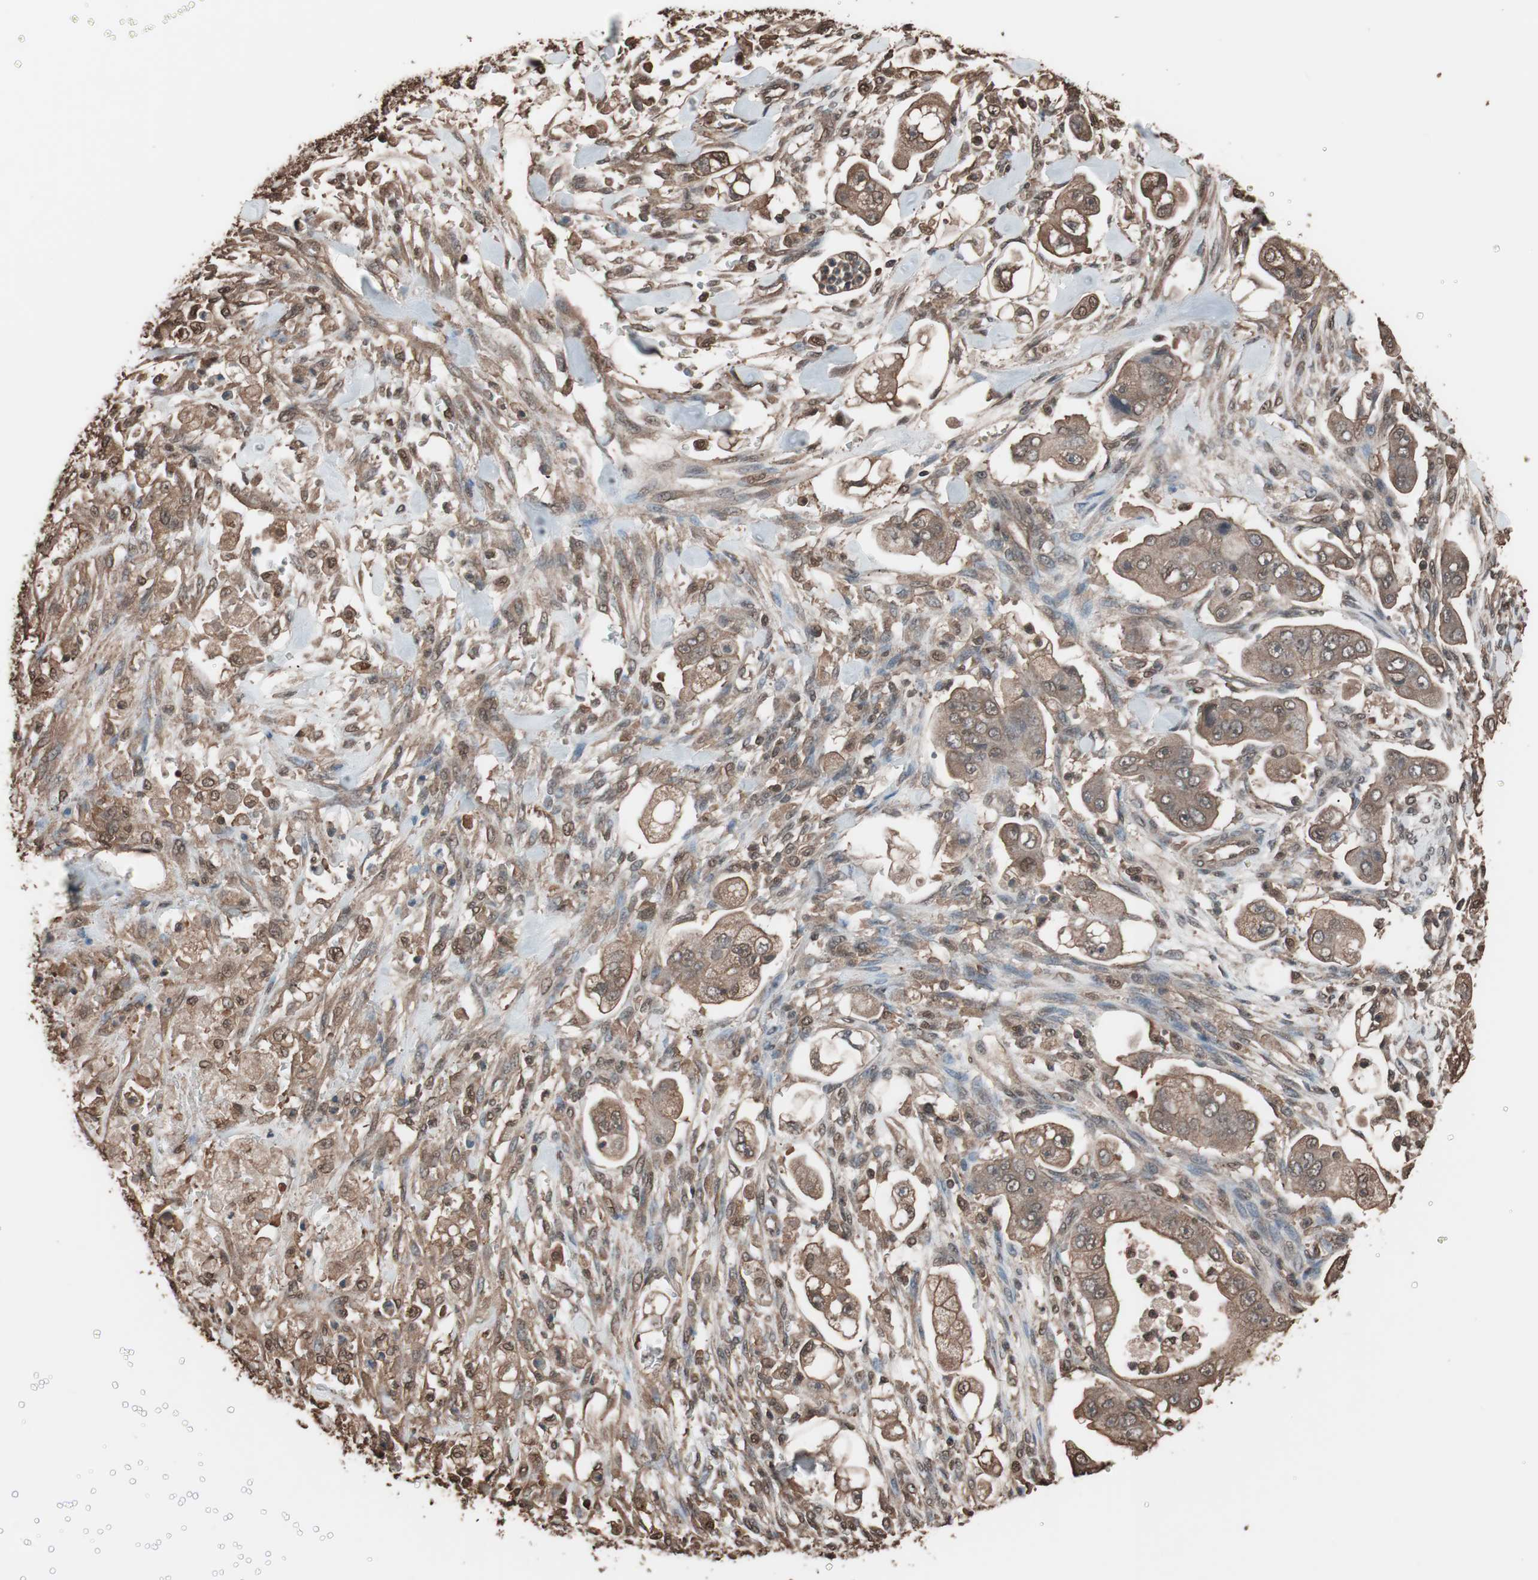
{"staining": {"intensity": "moderate", "quantity": ">75%", "location": "cytoplasmic/membranous"}, "tissue": "stomach cancer", "cell_type": "Tumor cells", "image_type": "cancer", "snomed": [{"axis": "morphology", "description": "Adenocarcinoma, NOS"}, {"axis": "topography", "description": "Stomach"}], "caption": "This micrograph shows immunohistochemistry staining of human stomach cancer (adenocarcinoma), with medium moderate cytoplasmic/membranous positivity in approximately >75% of tumor cells.", "gene": "CALM2", "patient": {"sex": "male", "age": 62}}